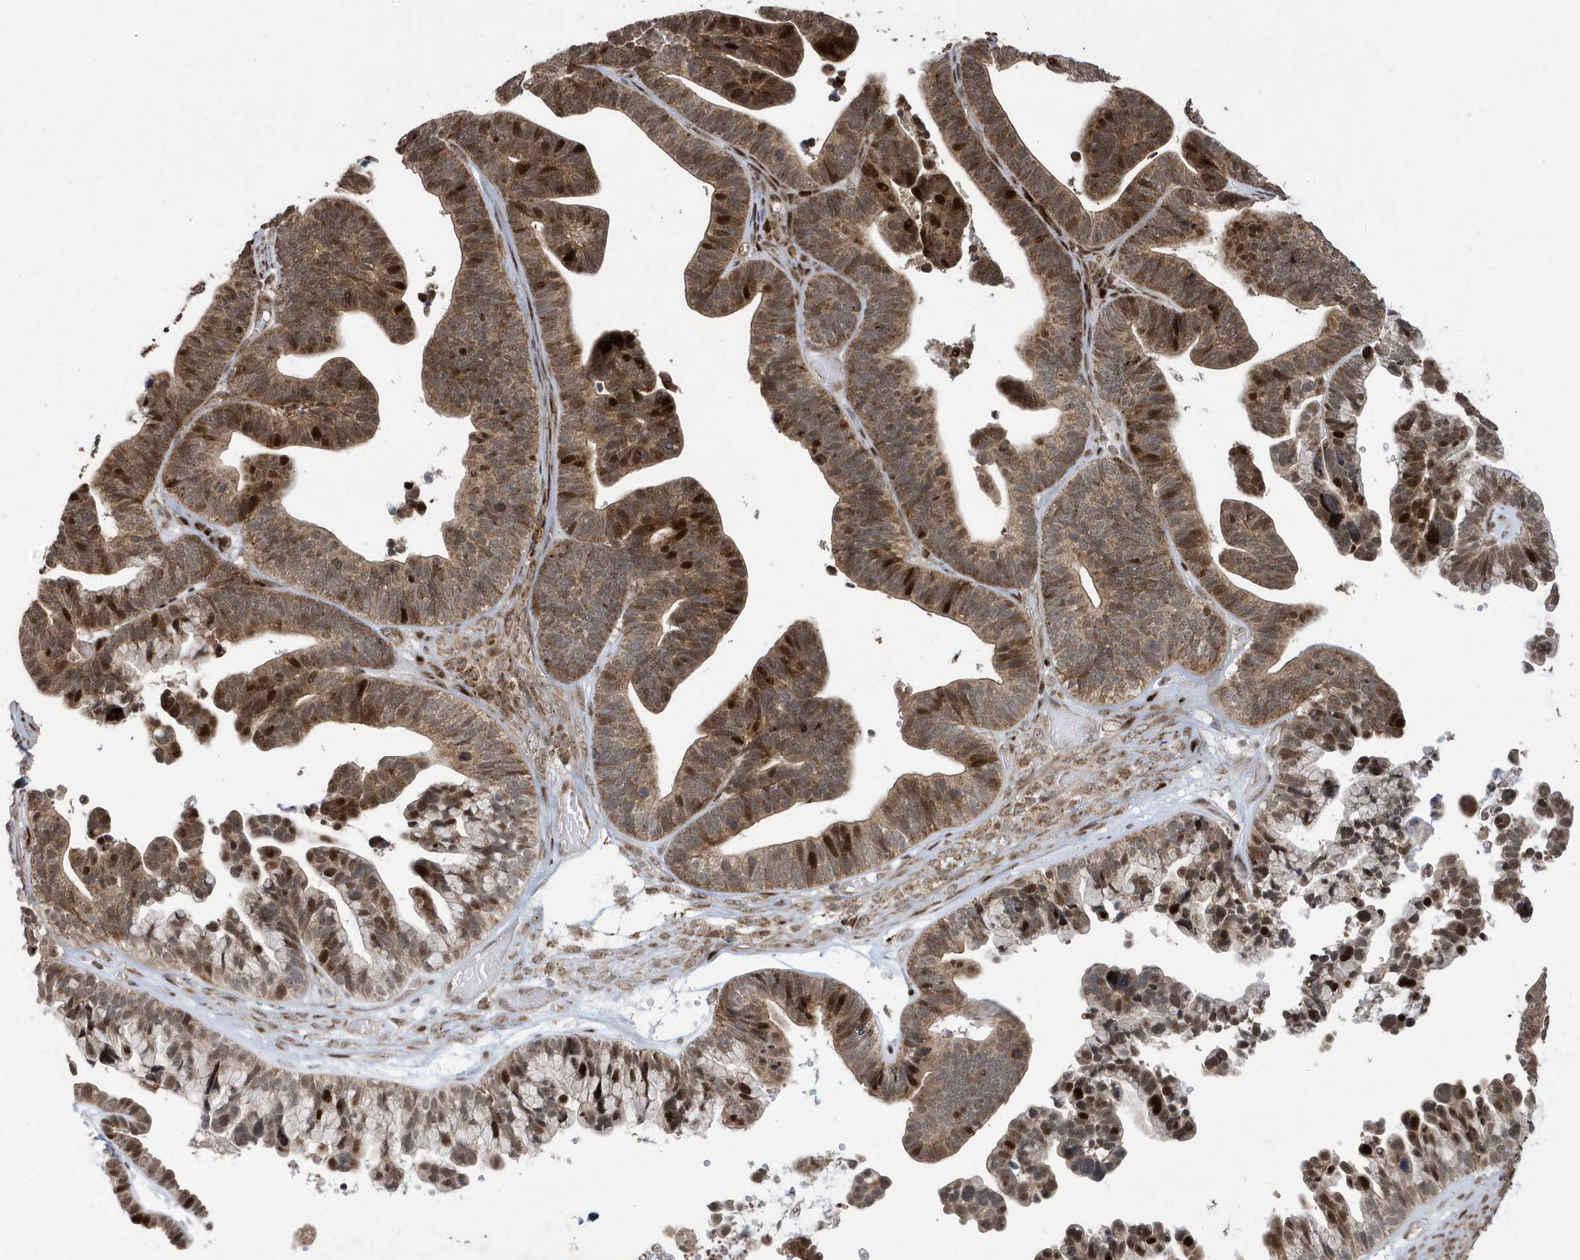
{"staining": {"intensity": "strong", "quantity": ">75%", "location": "cytoplasmic/membranous,nuclear"}, "tissue": "ovarian cancer", "cell_type": "Tumor cells", "image_type": "cancer", "snomed": [{"axis": "morphology", "description": "Cystadenocarcinoma, serous, NOS"}, {"axis": "topography", "description": "Ovary"}], "caption": "High-magnification brightfield microscopy of ovarian cancer (serous cystadenocarcinoma) stained with DAB (3,3'-diaminobenzidine) (brown) and counterstained with hematoxylin (blue). tumor cells exhibit strong cytoplasmic/membranous and nuclear positivity is appreciated in approximately>75% of cells. (Brightfield microscopy of DAB IHC at high magnification).", "gene": "FAM9B", "patient": {"sex": "female", "age": 56}}